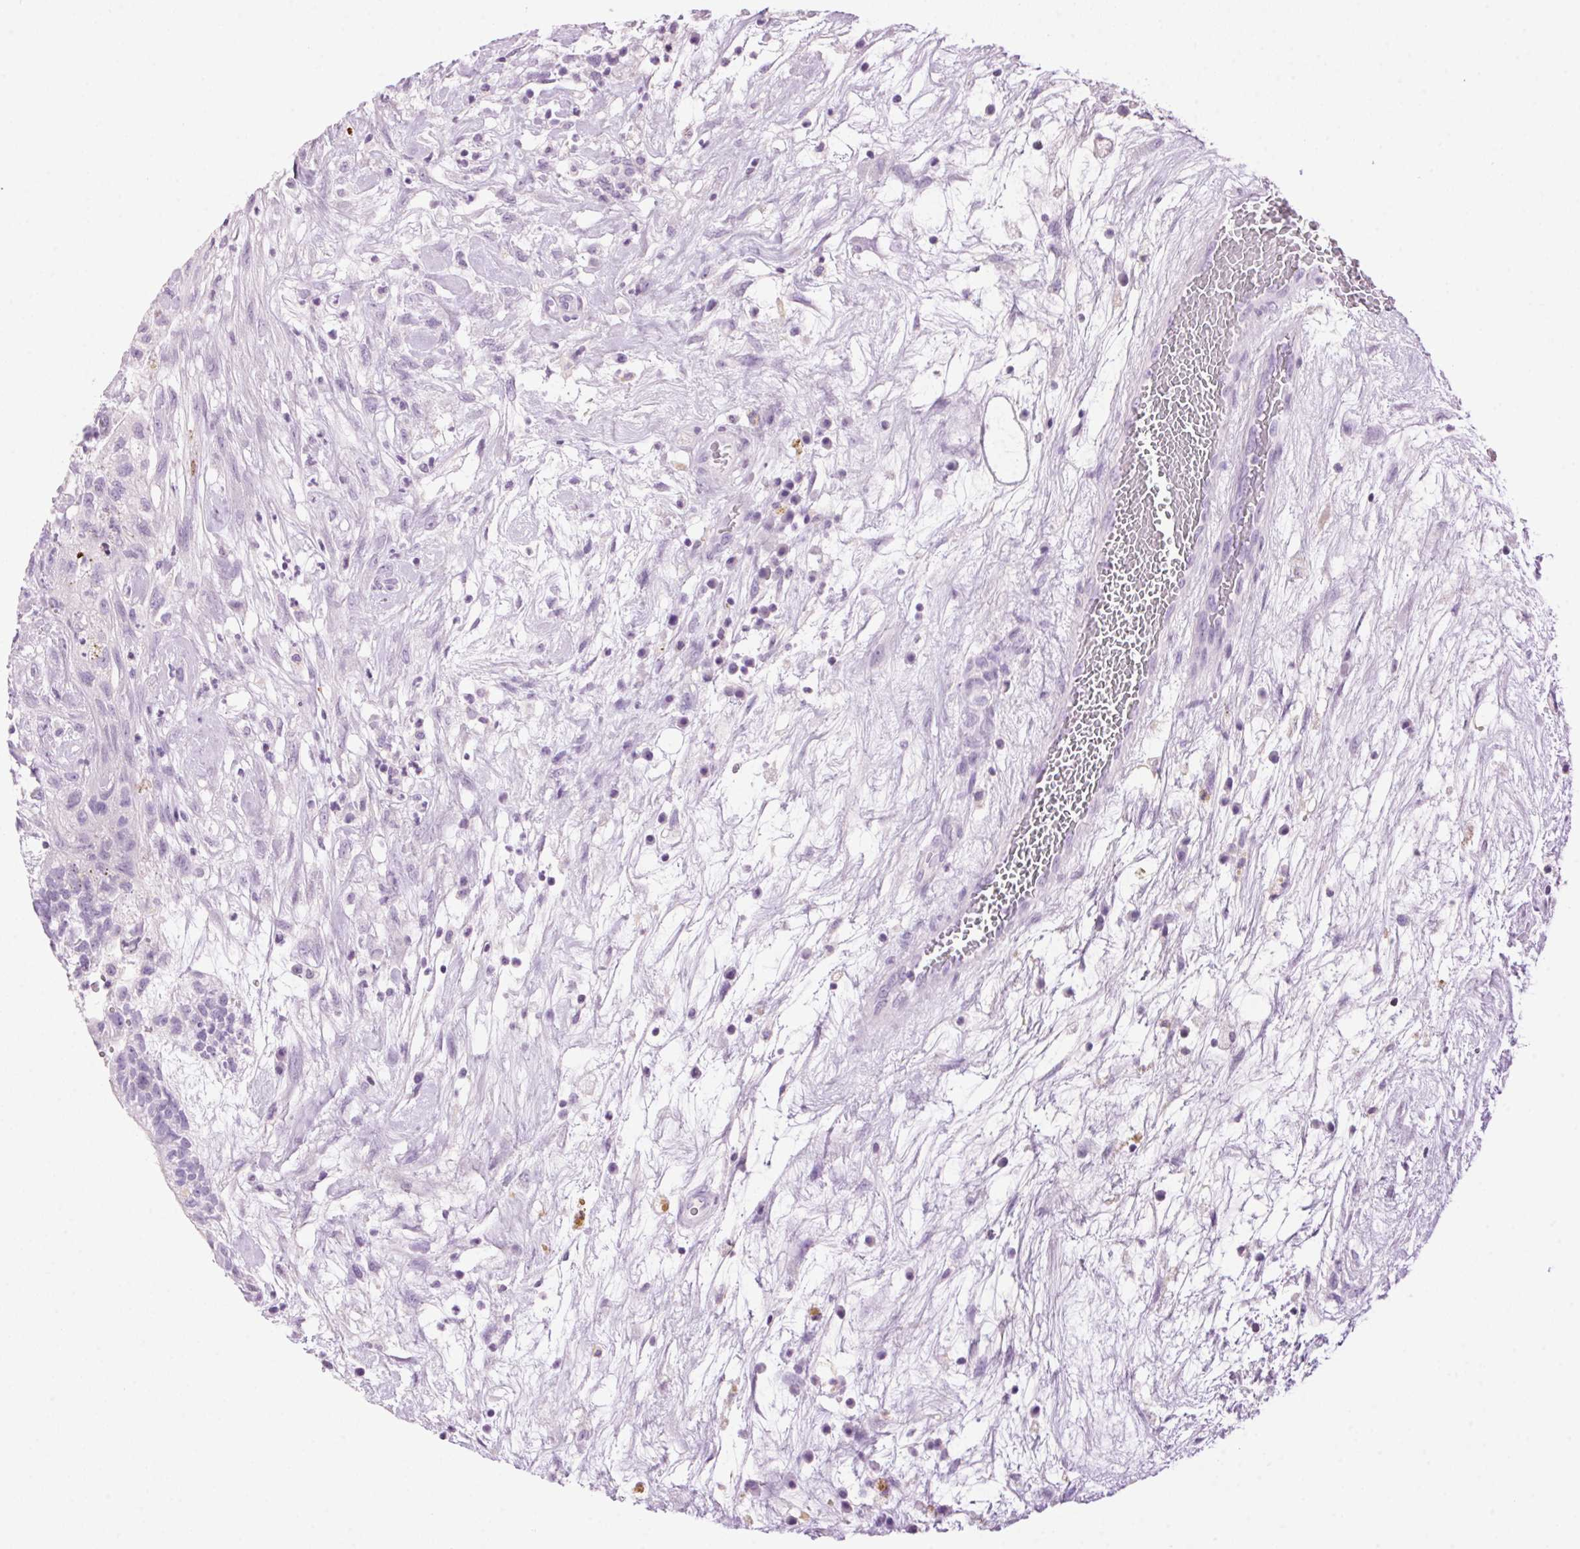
{"staining": {"intensity": "negative", "quantity": "none", "location": "none"}, "tissue": "testis cancer", "cell_type": "Tumor cells", "image_type": "cancer", "snomed": [{"axis": "morphology", "description": "Normal tissue, NOS"}, {"axis": "morphology", "description": "Carcinoma, Embryonal, NOS"}, {"axis": "topography", "description": "Testis"}], "caption": "Human testis embryonal carcinoma stained for a protein using immunohistochemistry exhibits no expression in tumor cells.", "gene": "TMEM88B", "patient": {"sex": "male", "age": 32}}